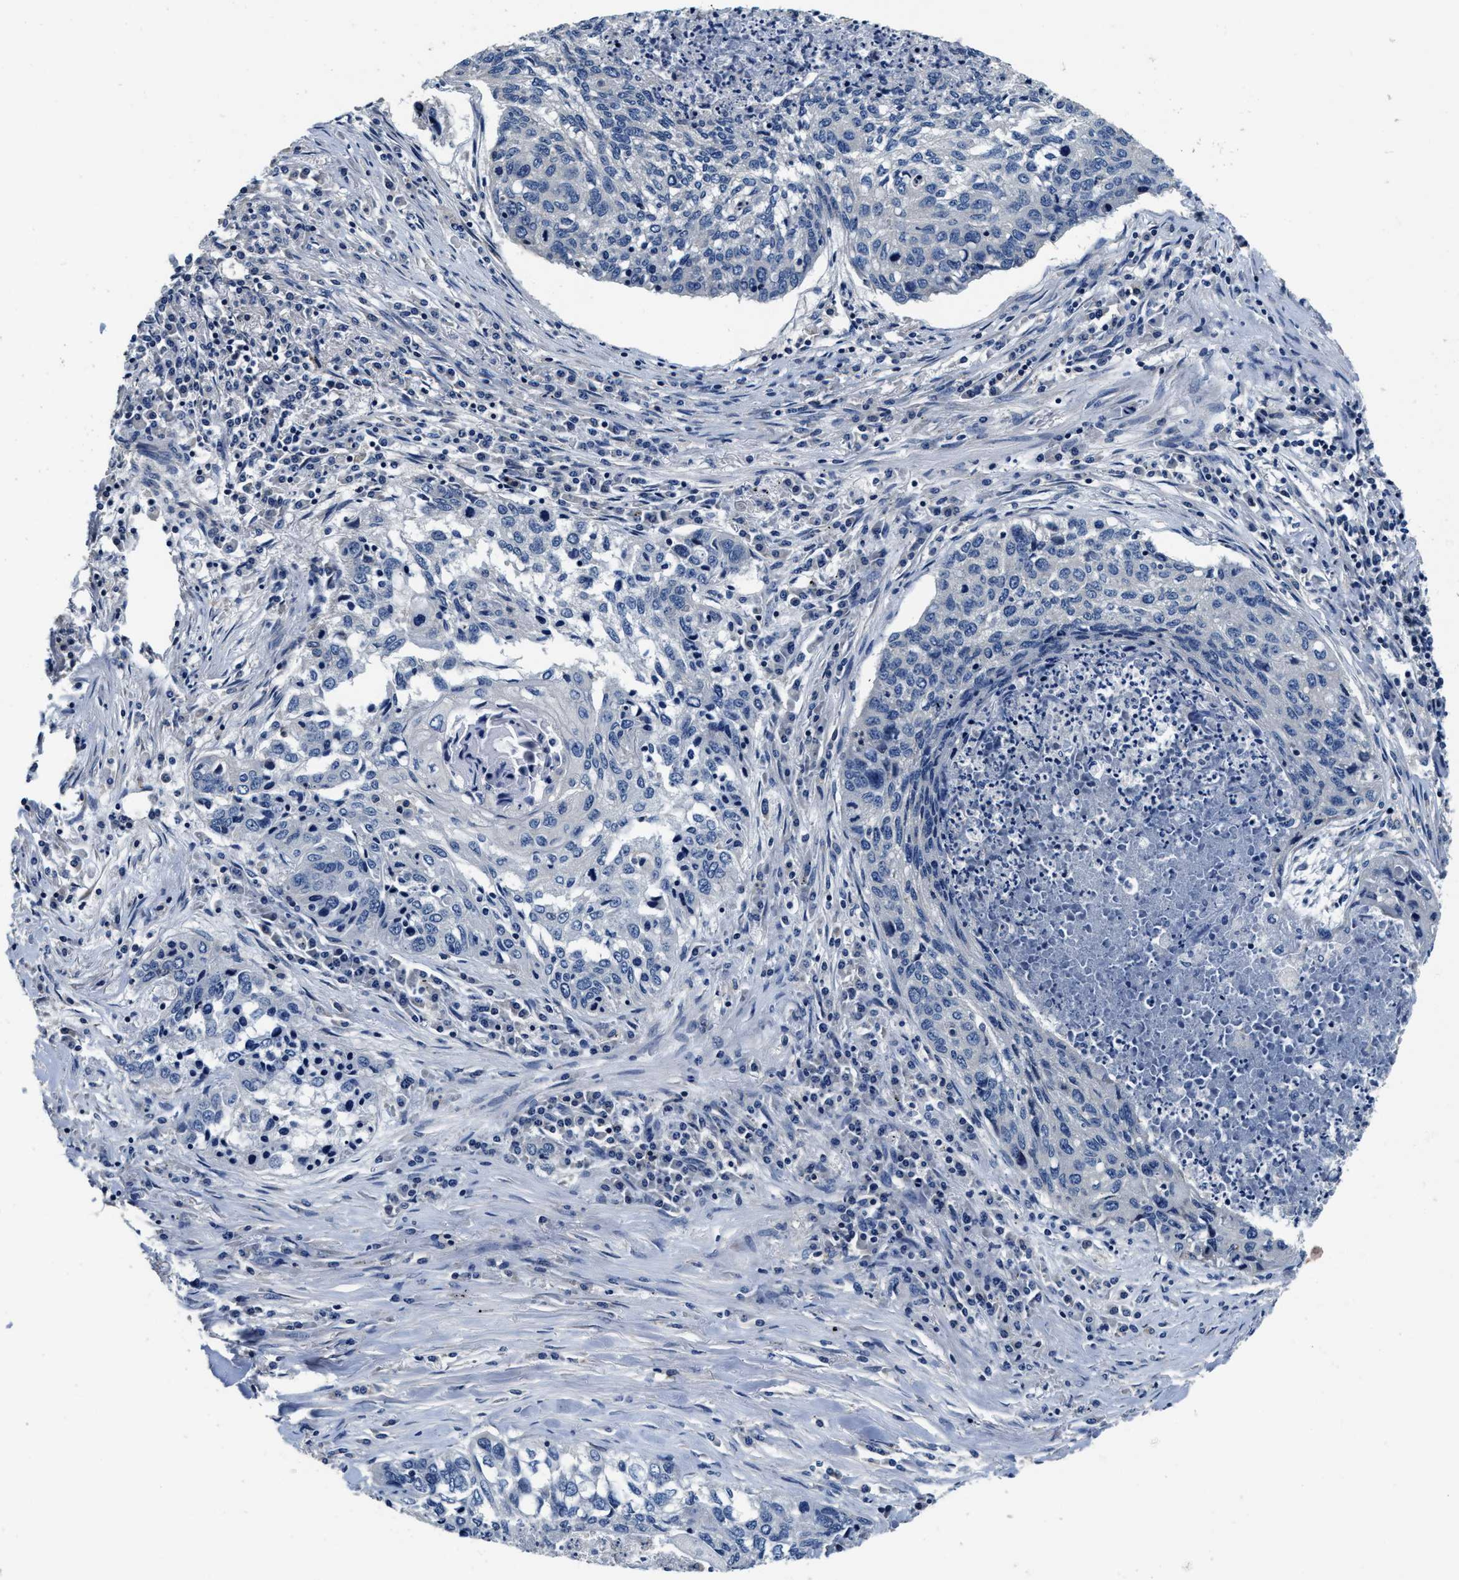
{"staining": {"intensity": "negative", "quantity": "none", "location": "none"}, "tissue": "lung cancer", "cell_type": "Tumor cells", "image_type": "cancer", "snomed": [{"axis": "morphology", "description": "Squamous cell carcinoma, NOS"}, {"axis": "topography", "description": "Lung"}], "caption": "The immunohistochemistry photomicrograph has no significant staining in tumor cells of lung cancer (squamous cell carcinoma) tissue.", "gene": "ANKIB1", "patient": {"sex": "female", "age": 63}}